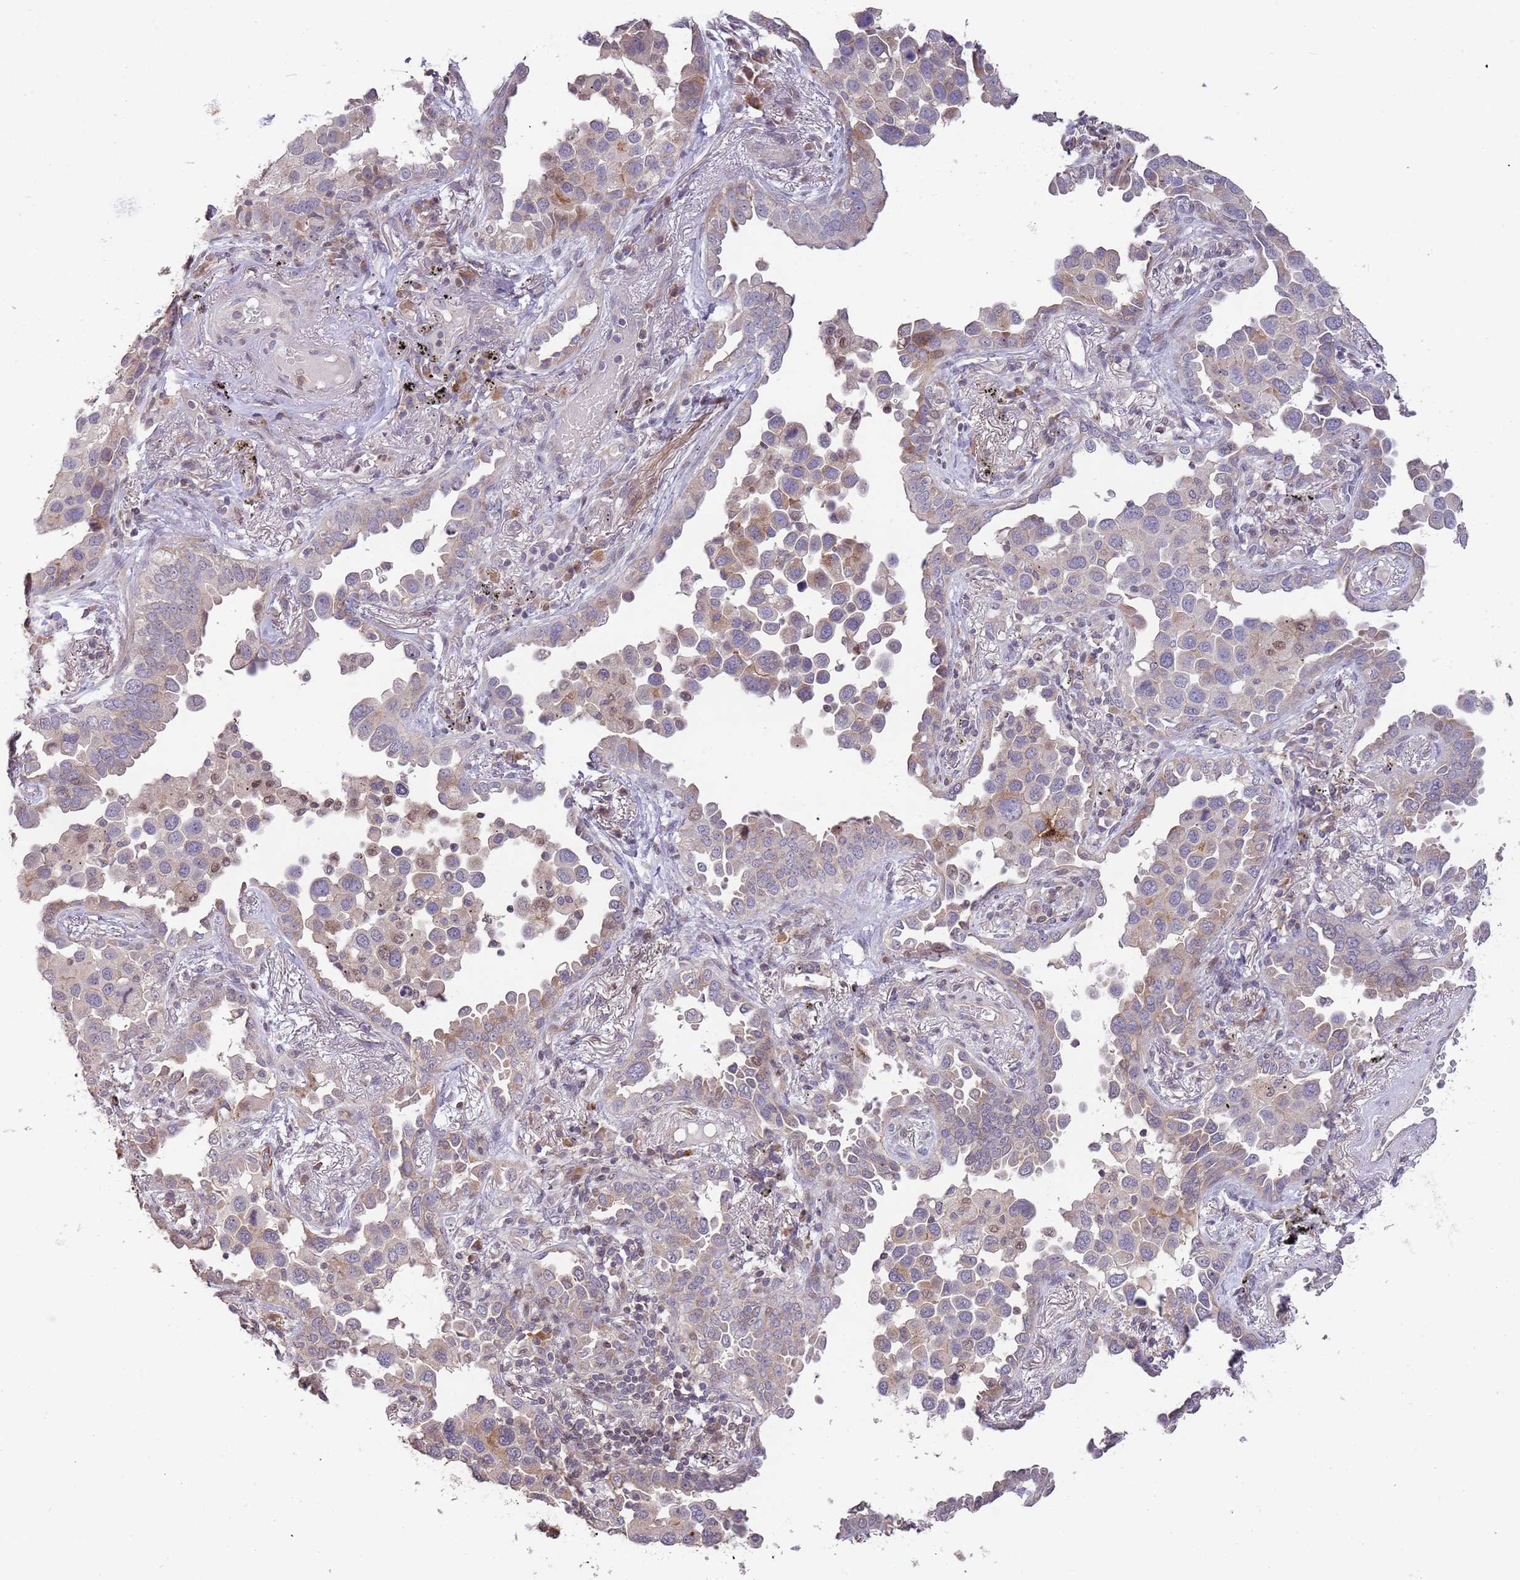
{"staining": {"intensity": "weak", "quantity": "<25%", "location": "cytoplasmic/membranous"}, "tissue": "lung cancer", "cell_type": "Tumor cells", "image_type": "cancer", "snomed": [{"axis": "morphology", "description": "Adenocarcinoma, NOS"}, {"axis": "topography", "description": "Lung"}], "caption": "High power microscopy histopathology image of an immunohistochemistry (IHC) micrograph of adenocarcinoma (lung), revealing no significant positivity in tumor cells. (Immunohistochemistry (ihc), brightfield microscopy, high magnification).", "gene": "SLC16A4", "patient": {"sex": "male", "age": 67}}